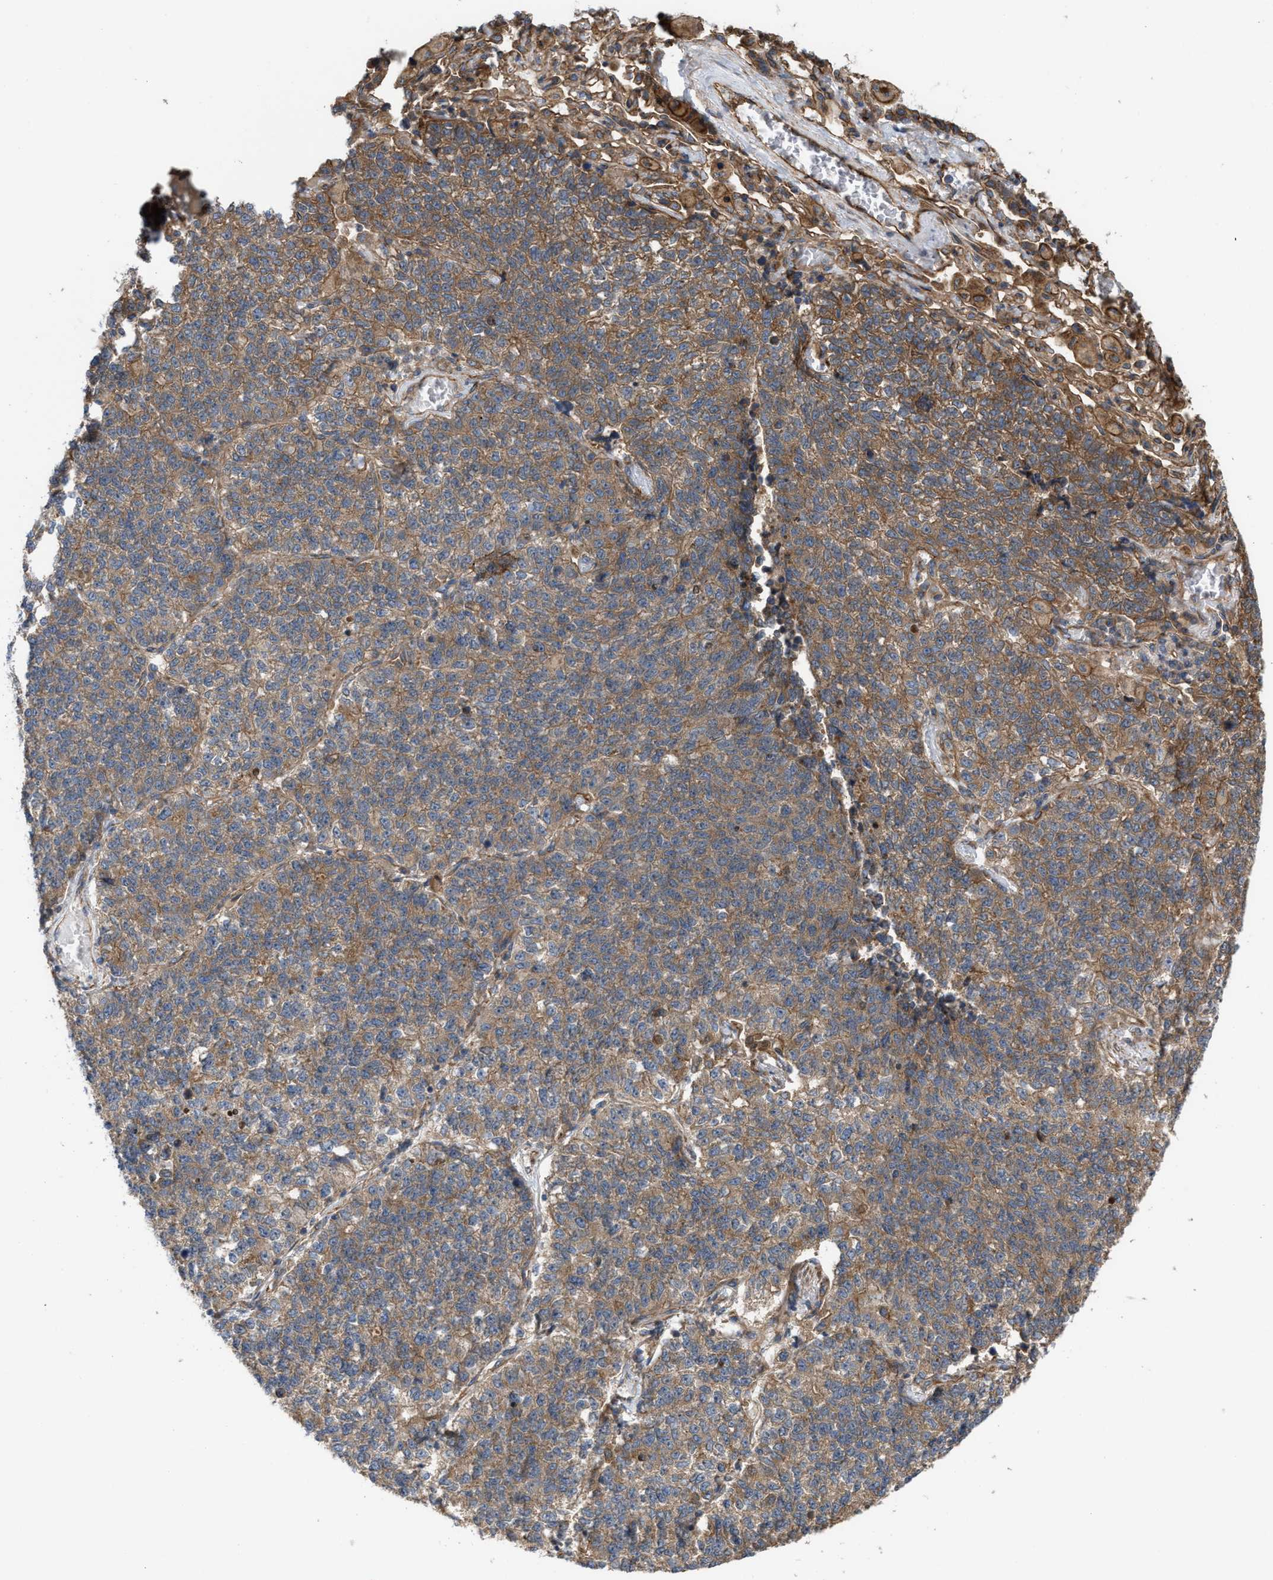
{"staining": {"intensity": "weak", "quantity": ">75%", "location": "cytoplasmic/membranous"}, "tissue": "lung cancer", "cell_type": "Tumor cells", "image_type": "cancer", "snomed": [{"axis": "morphology", "description": "Adenocarcinoma, NOS"}, {"axis": "topography", "description": "Lung"}], "caption": "Immunohistochemistry of lung cancer reveals low levels of weak cytoplasmic/membranous staining in approximately >75% of tumor cells.", "gene": "EPS15L1", "patient": {"sex": "male", "age": 49}}